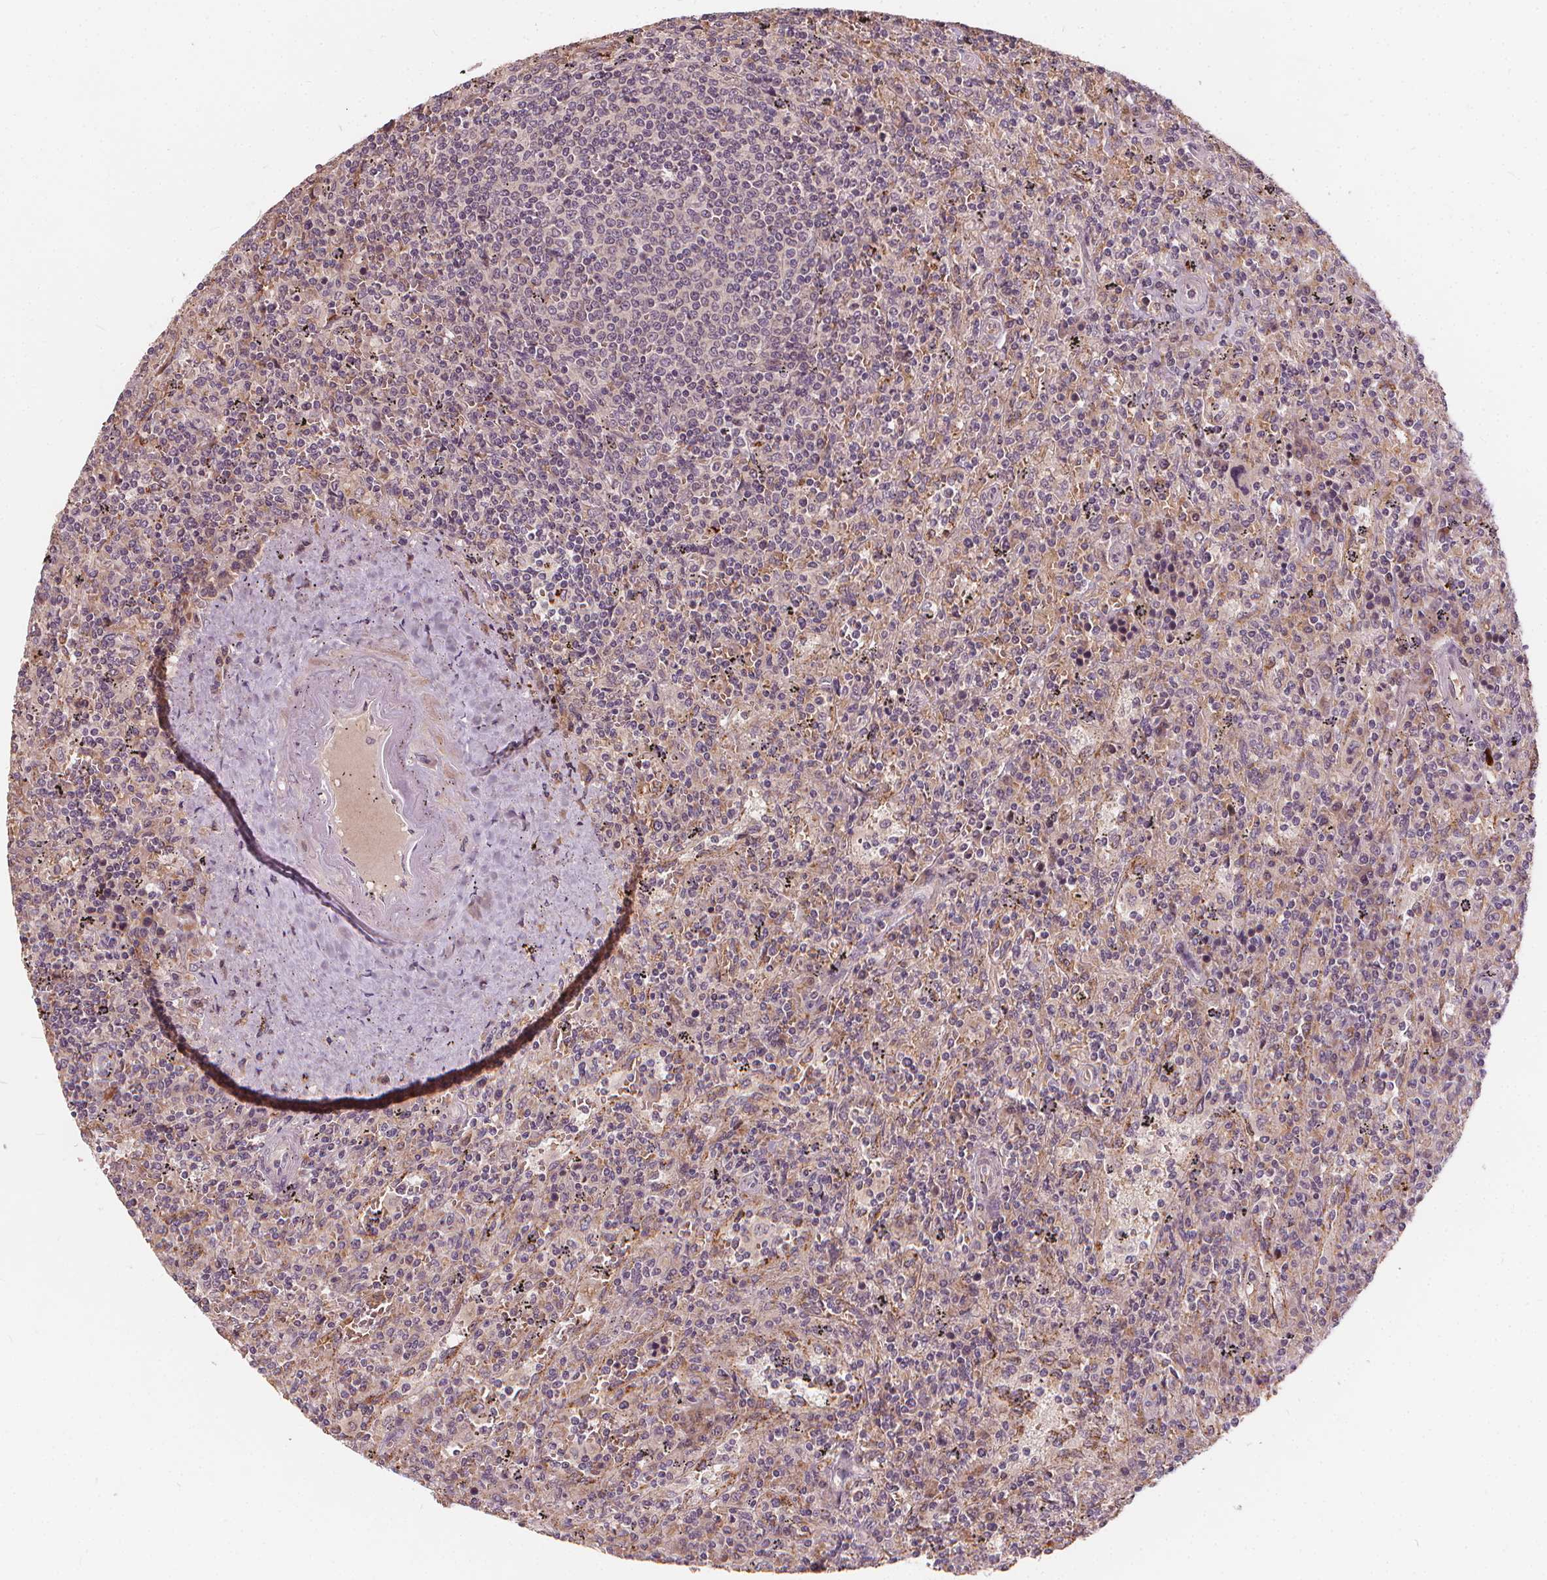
{"staining": {"intensity": "negative", "quantity": "none", "location": "none"}, "tissue": "lymphoma", "cell_type": "Tumor cells", "image_type": "cancer", "snomed": [{"axis": "morphology", "description": "Malignant lymphoma, non-Hodgkin's type, Low grade"}, {"axis": "topography", "description": "Spleen"}], "caption": "A high-resolution micrograph shows immunohistochemistry (IHC) staining of low-grade malignant lymphoma, non-Hodgkin's type, which exhibits no significant staining in tumor cells.", "gene": "IPO13", "patient": {"sex": "male", "age": 62}}